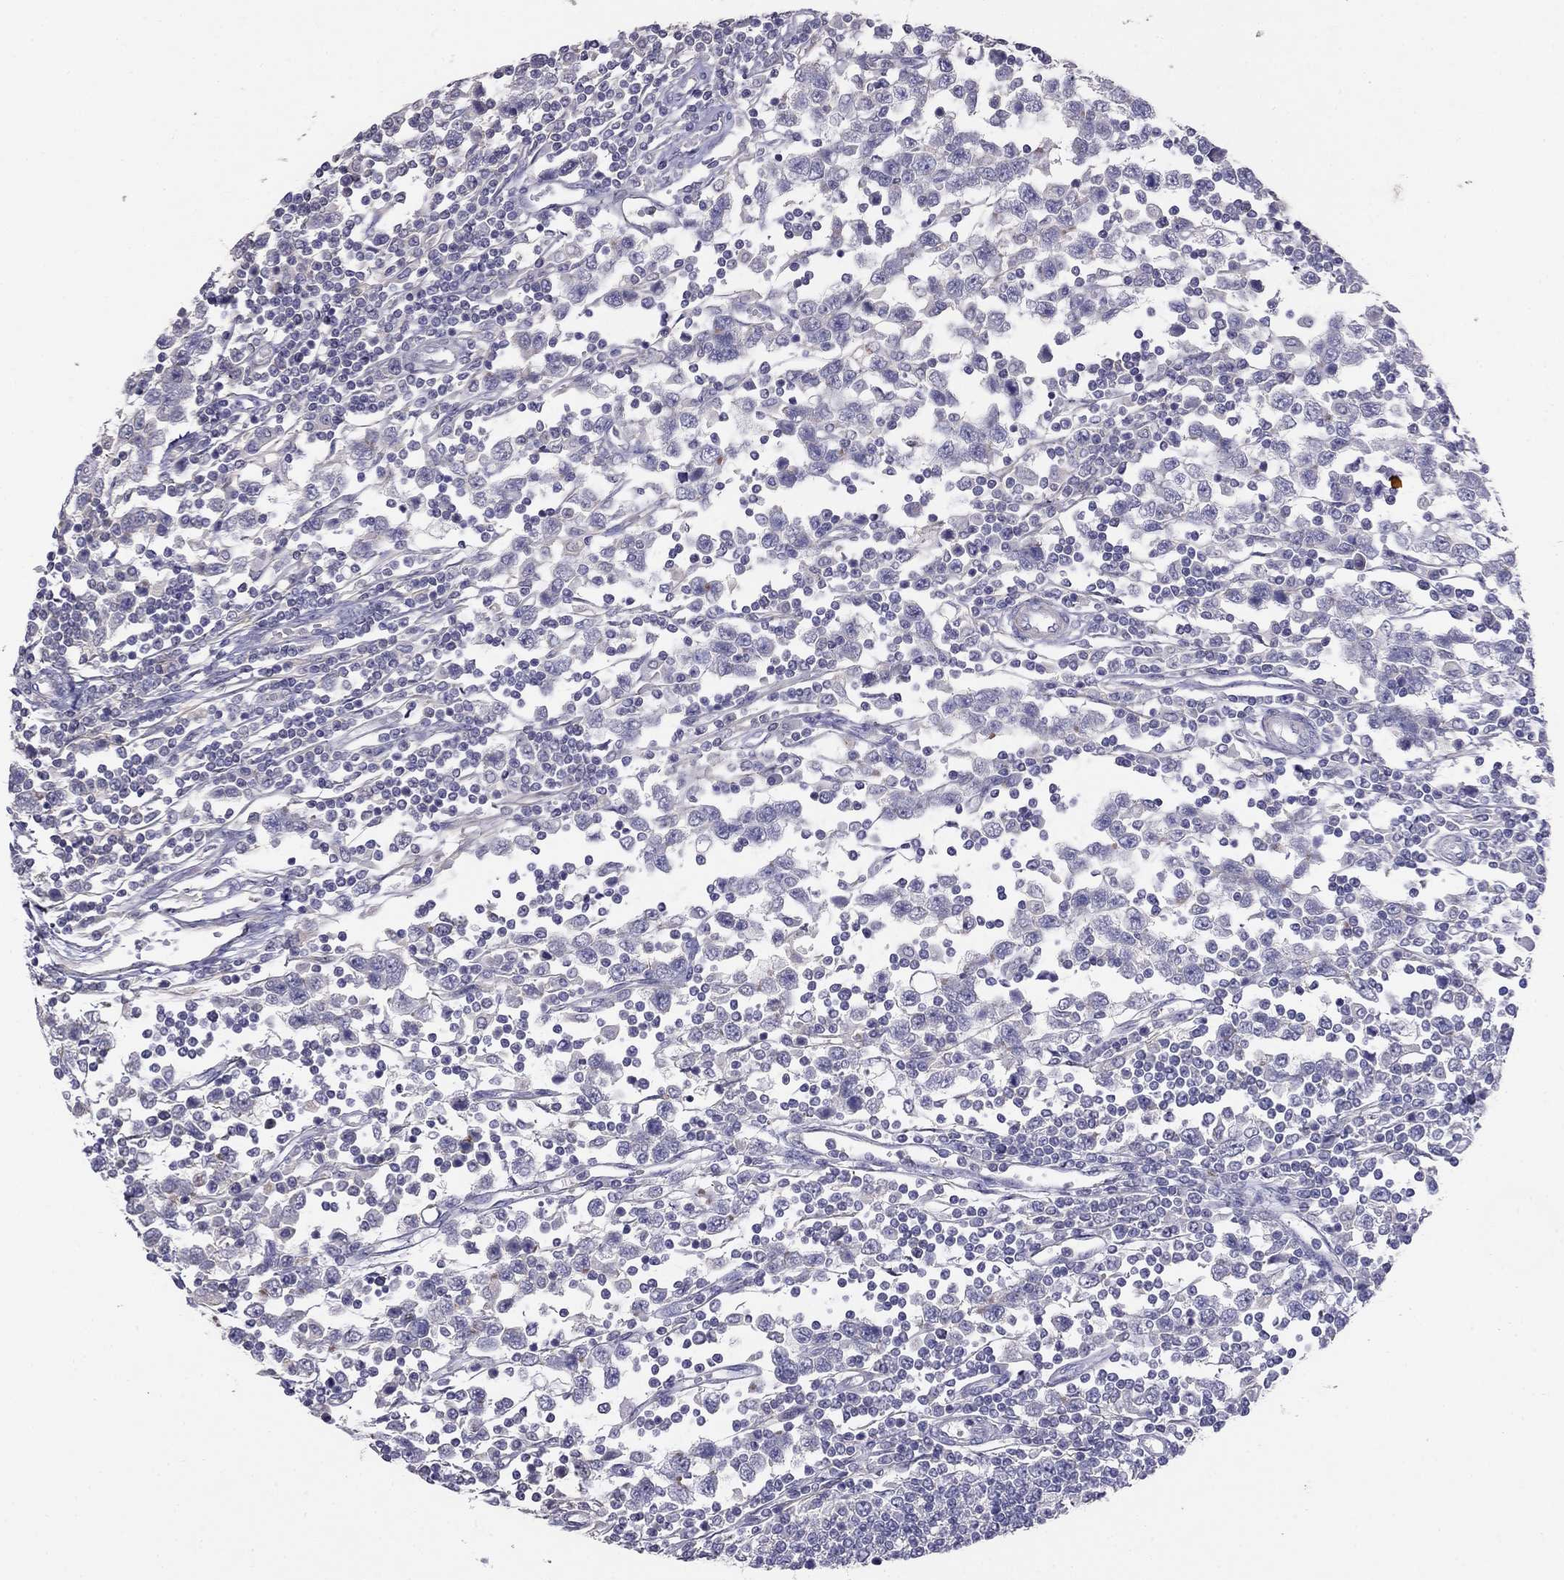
{"staining": {"intensity": "negative", "quantity": "none", "location": "none"}, "tissue": "testis cancer", "cell_type": "Tumor cells", "image_type": "cancer", "snomed": [{"axis": "morphology", "description": "Seminoma, NOS"}, {"axis": "topography", "description": "Testis"}], "caption": "This micrograph is of testis cancer stained with immunohistochemistry to label a protein in brown with the nuclei are counter-stained blue. There is no positivity in tumor cells. (Stains: DAB immunohistochemistry with hematoxylin counter stain, Microscopy: brightfield microscopy at high magnification).", "gene": "LY6H", "patient": {"sex": "male", "age": 34}}